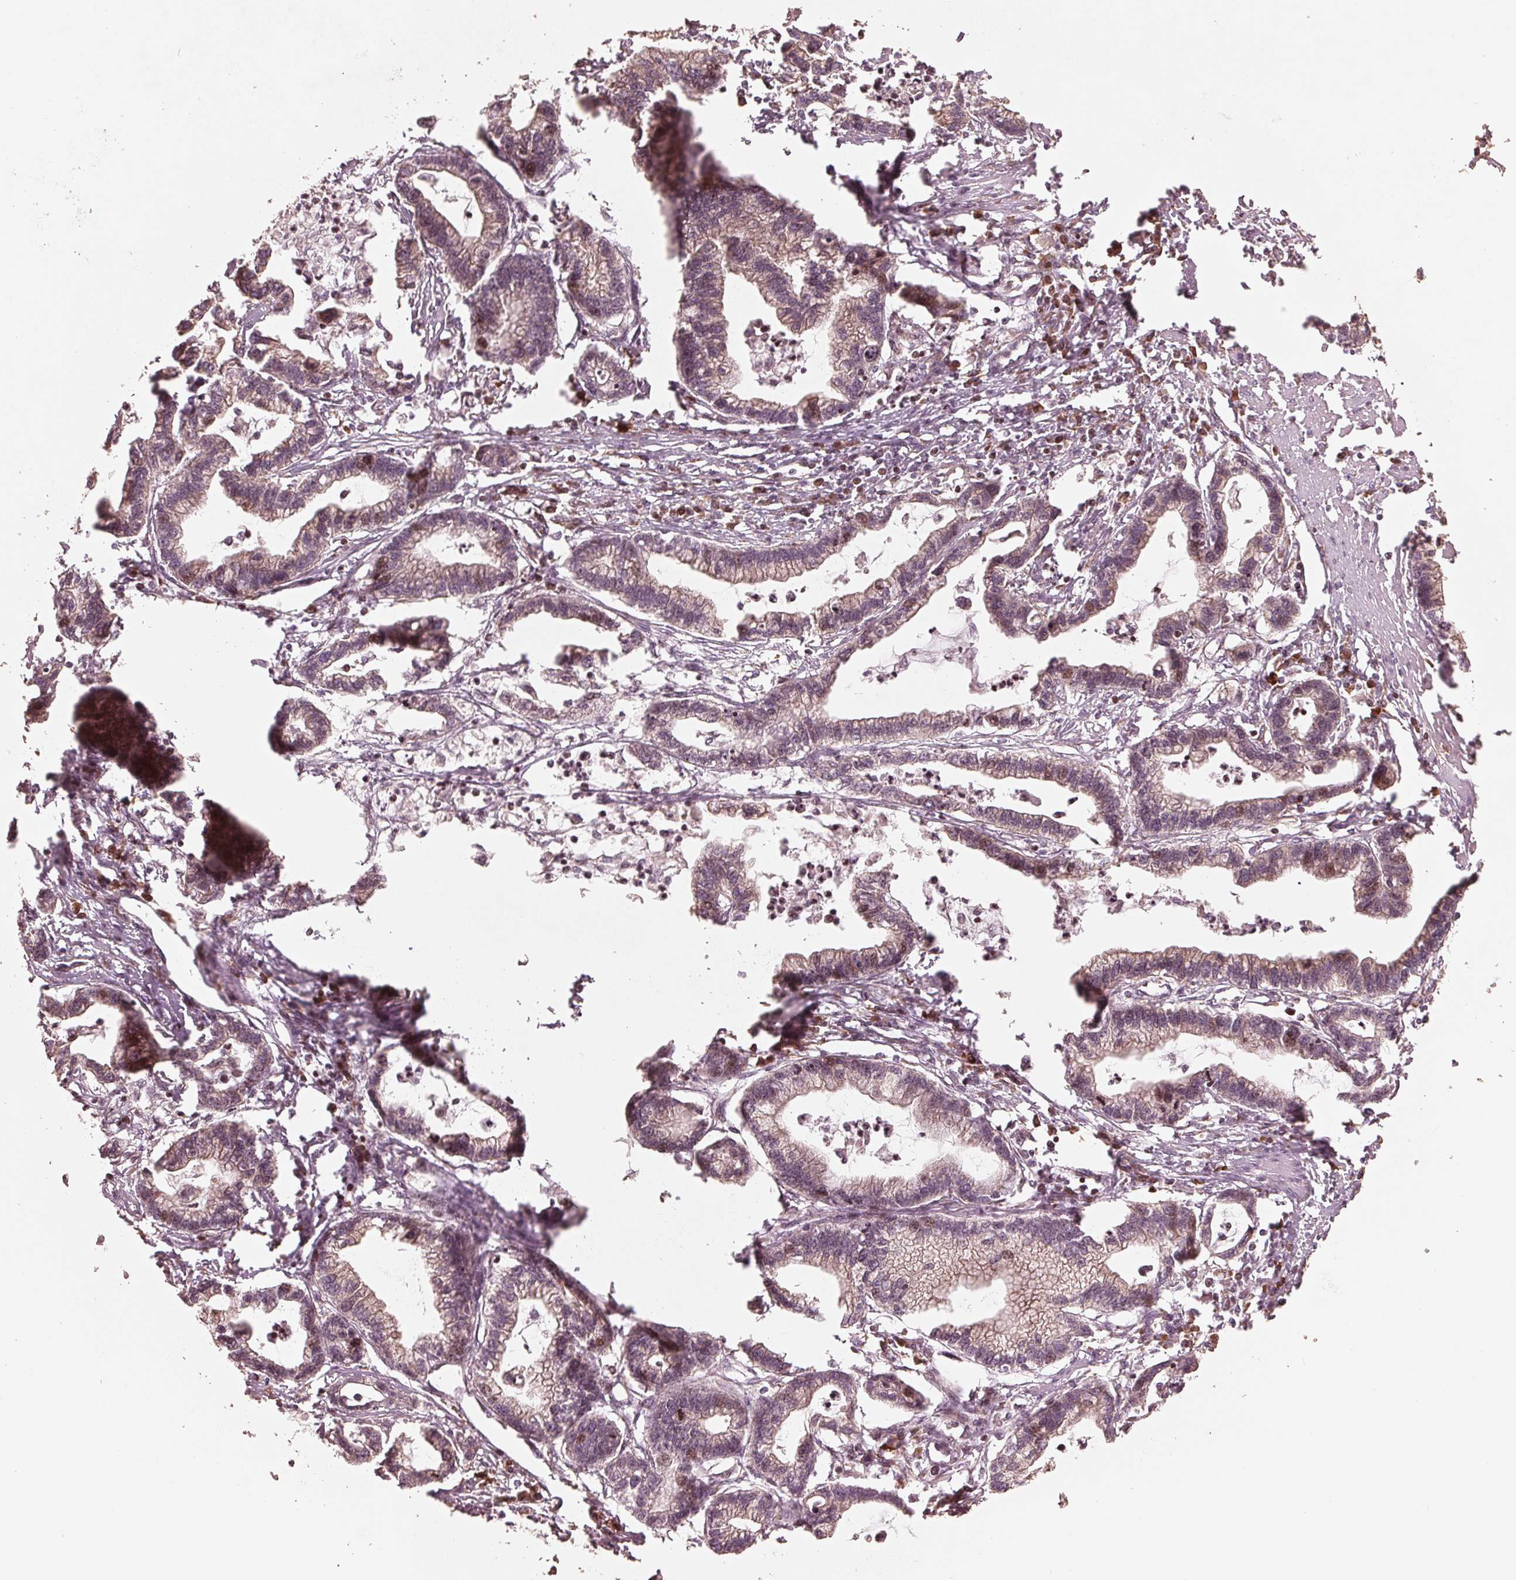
{"staining": {"intensity": "weak", "quantity": ">75%", "location": "cytoplasmic/membranous"}, "tissue": "stomach cancer", "cell_type": "Tumor cells", "image_type": "cancer", "snomed": [{"axis": "morphology", "description": "Adenocarcinoma, NOS"}, {"axis": "topography", "description": "Stomach"}], "caption": "Immunohistochemistry (IHC) of adenocarcinoma (stomach) reveals low levels of weak cytoplasmic/membranous expression in approximately >75% of tumor cells.", "gene": "CMIP", "patient": {"sex": "male", "age": 83}}